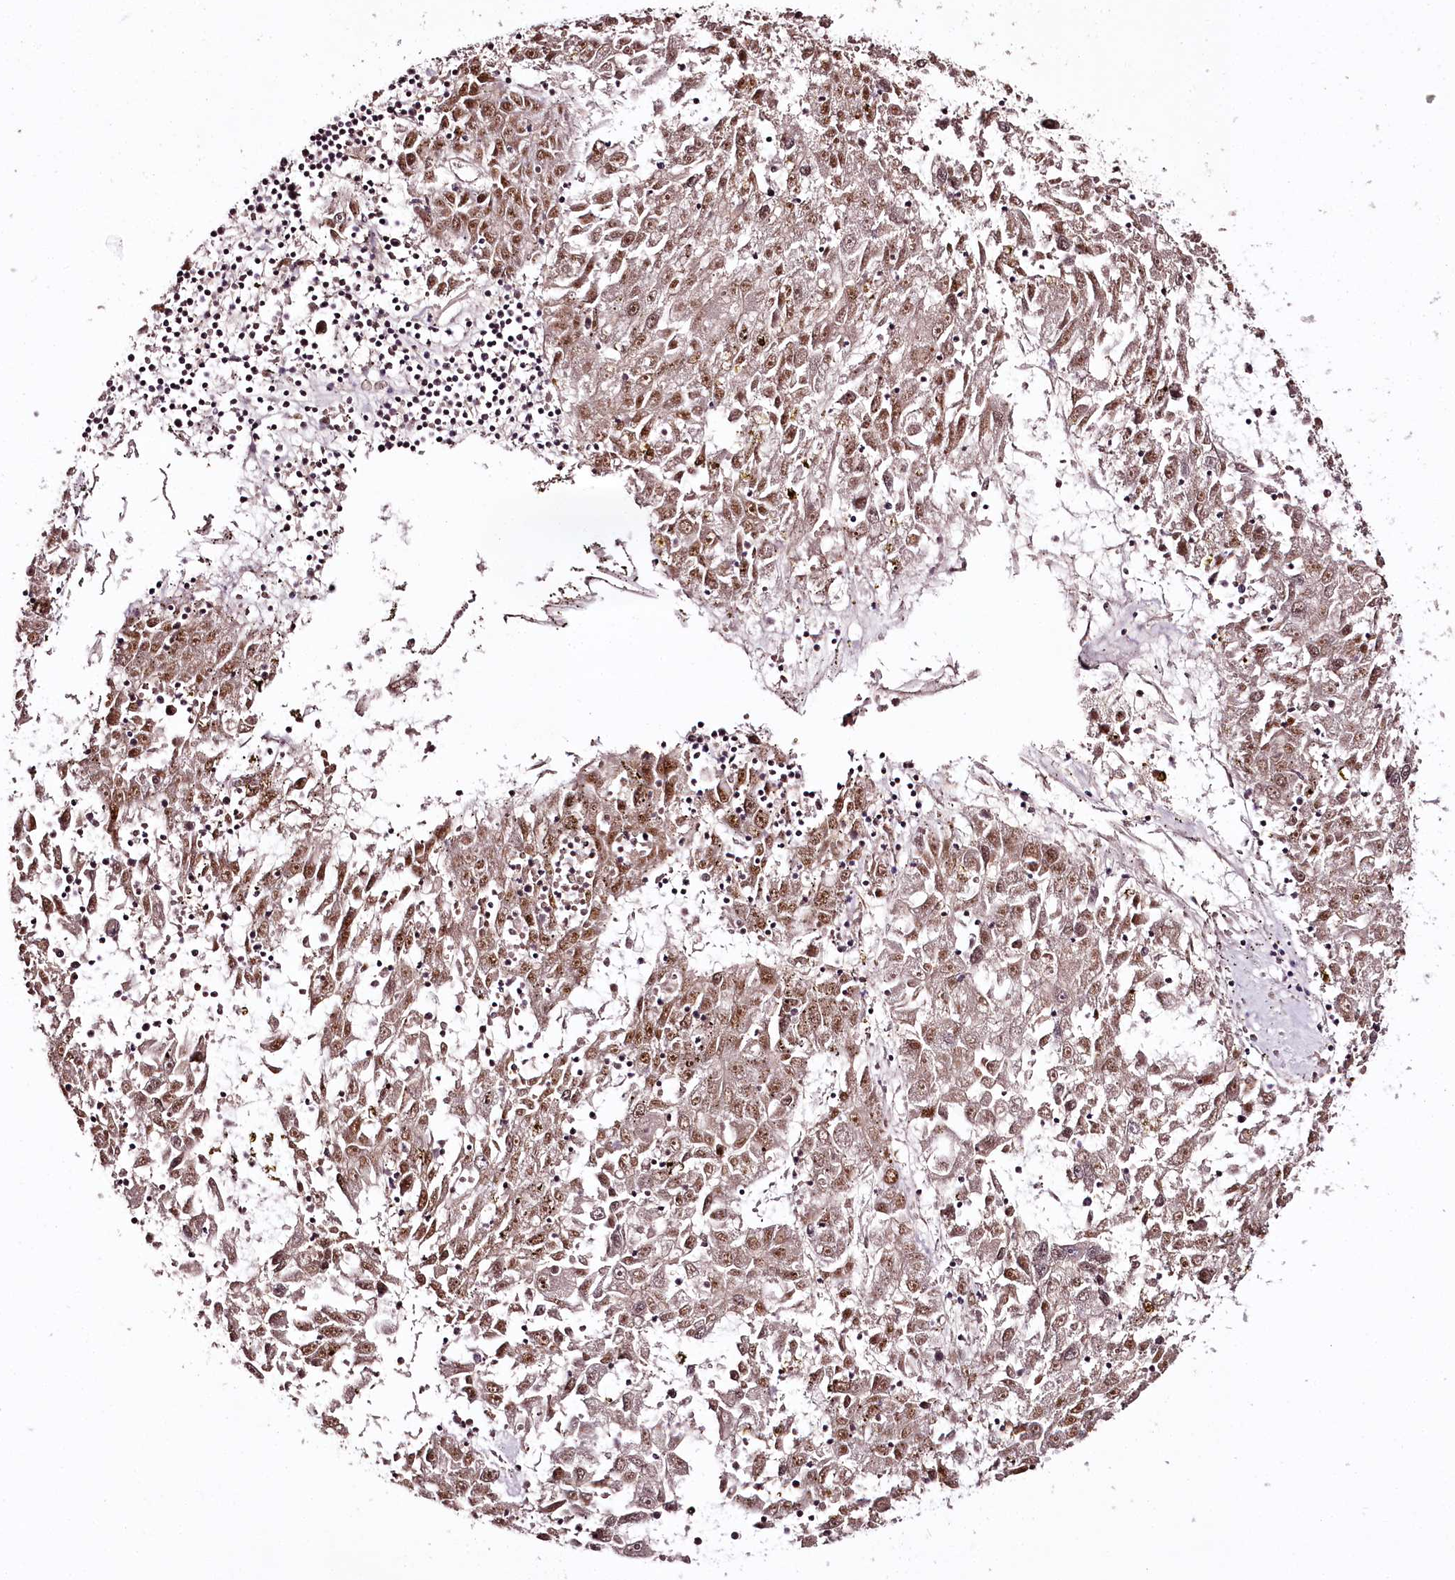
{"staining": {"intensity": "moderate", "quantity": ">75%", "location": "nuclear"}, "tissue": "liver cancer", "cell_type": "Tumor cells", "image_type": "cancer", "snomed": [{"axis": "morphology", "description": "Carcinoma, Hepatocellular, NOS"}, {"axis": "topography", "description": "Liver"}], "caption": "Immunohistochemical staining of human liver hepatocellular carcinoma shows moderate nuclear protein staining in approximately >75% of tumor cells.", "gene": "TTC33", "patient": {"sex": "male", "age": 49}}